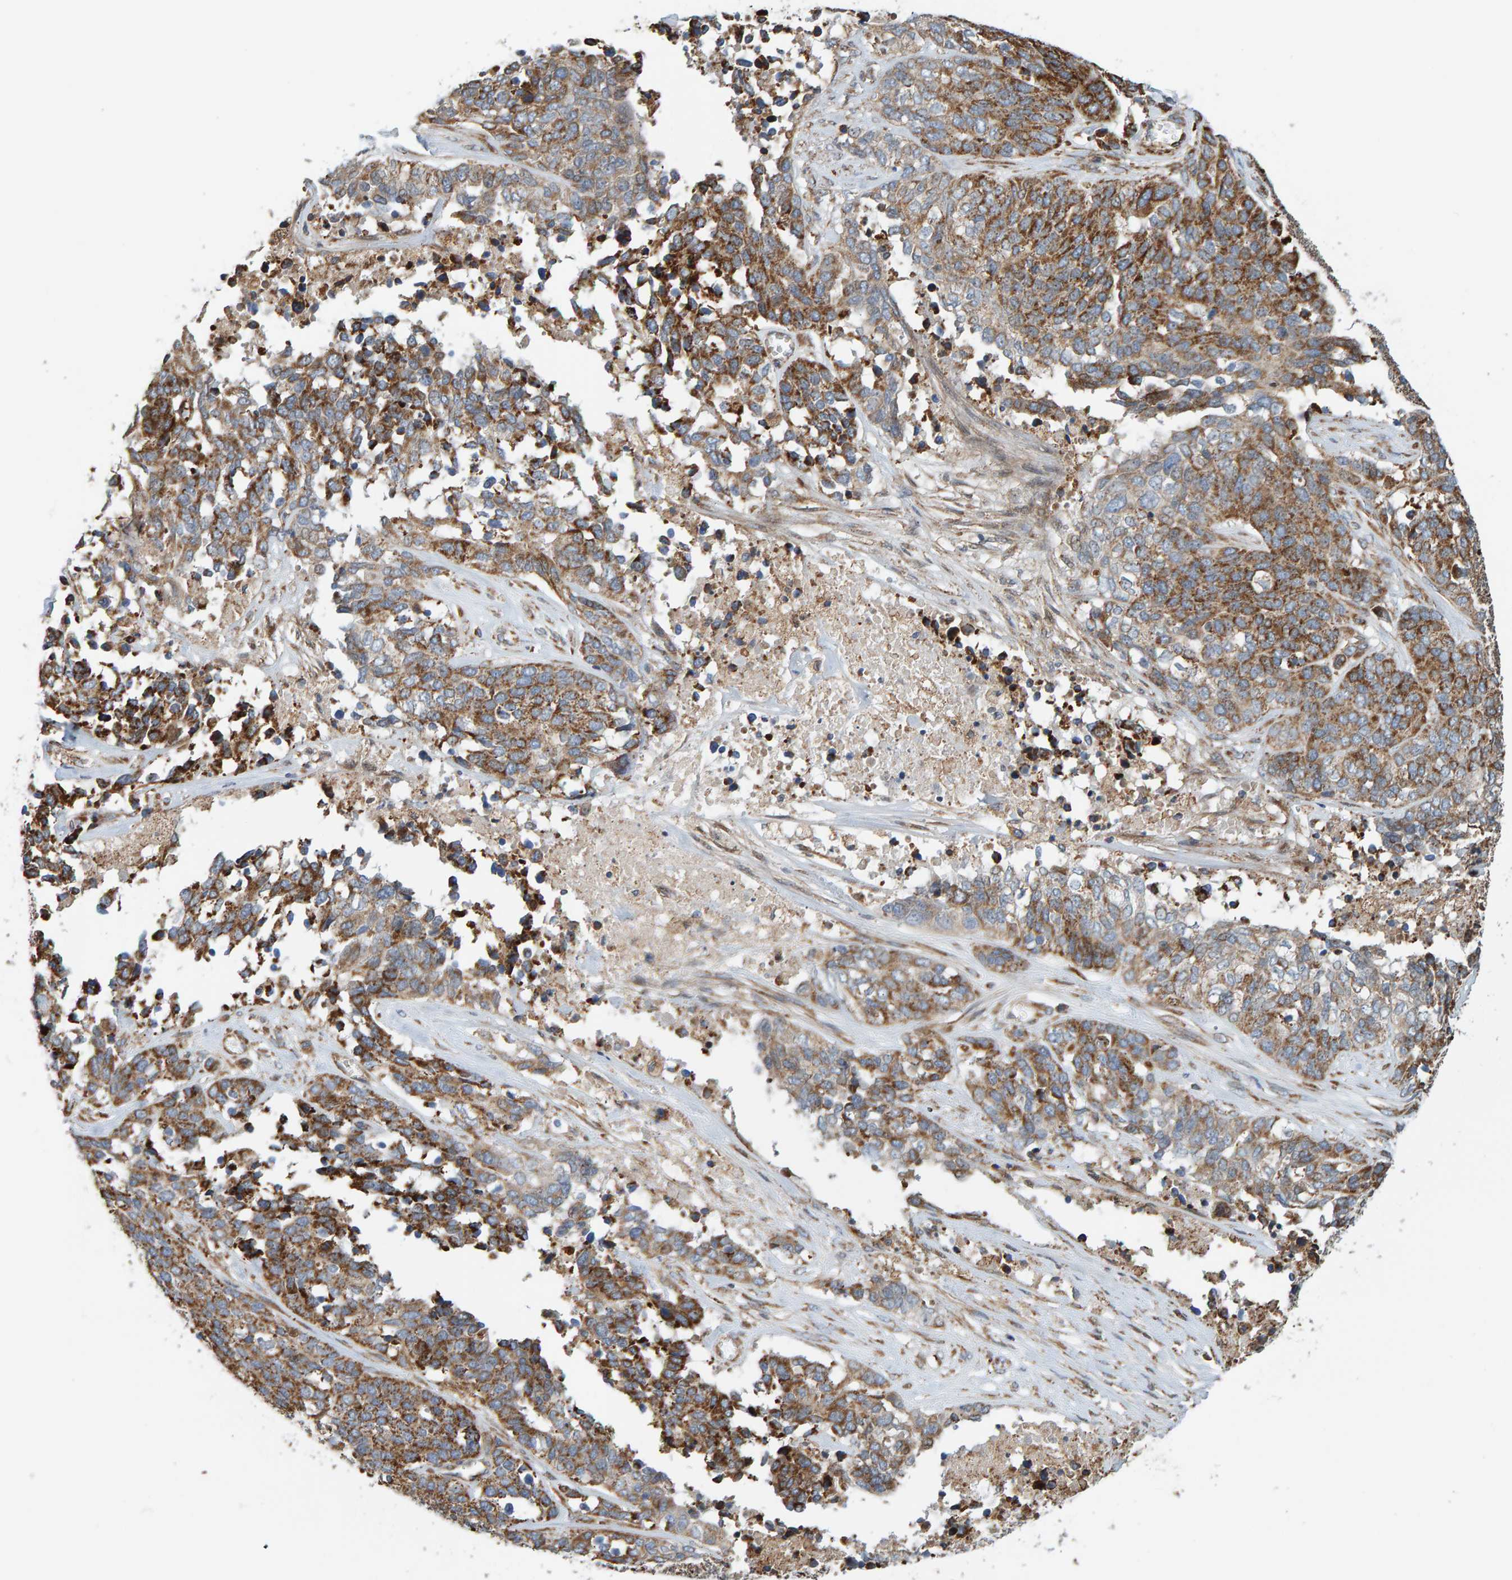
{"staining": {"intensity": "moderate", "quantity": ">75%", "location": "cytoplasmic/membranous"}, "tissue": "ovarian cancer", "cell_type": "Tumor cells", "image_type": "cancer", "snomed": [{"axis": "morphology", "description": "Cystadenocarcinoma, serous, NOS"}, {"axis": "topography", "description": "Ovary"}], "caption": "IHC image of neoplastic tissue: human ovarian serous cystadenocarcinoma stained using immunohistochemistry (IHC) demonstrates medium levels of moderate protein expression localized specifically in the cytoplasmic/membranous of tumor cells, appearing as a cytoplasmic/membranous brown color.", "gene": "MRPL45", "patient": {"sex": "female", "age": 44}}